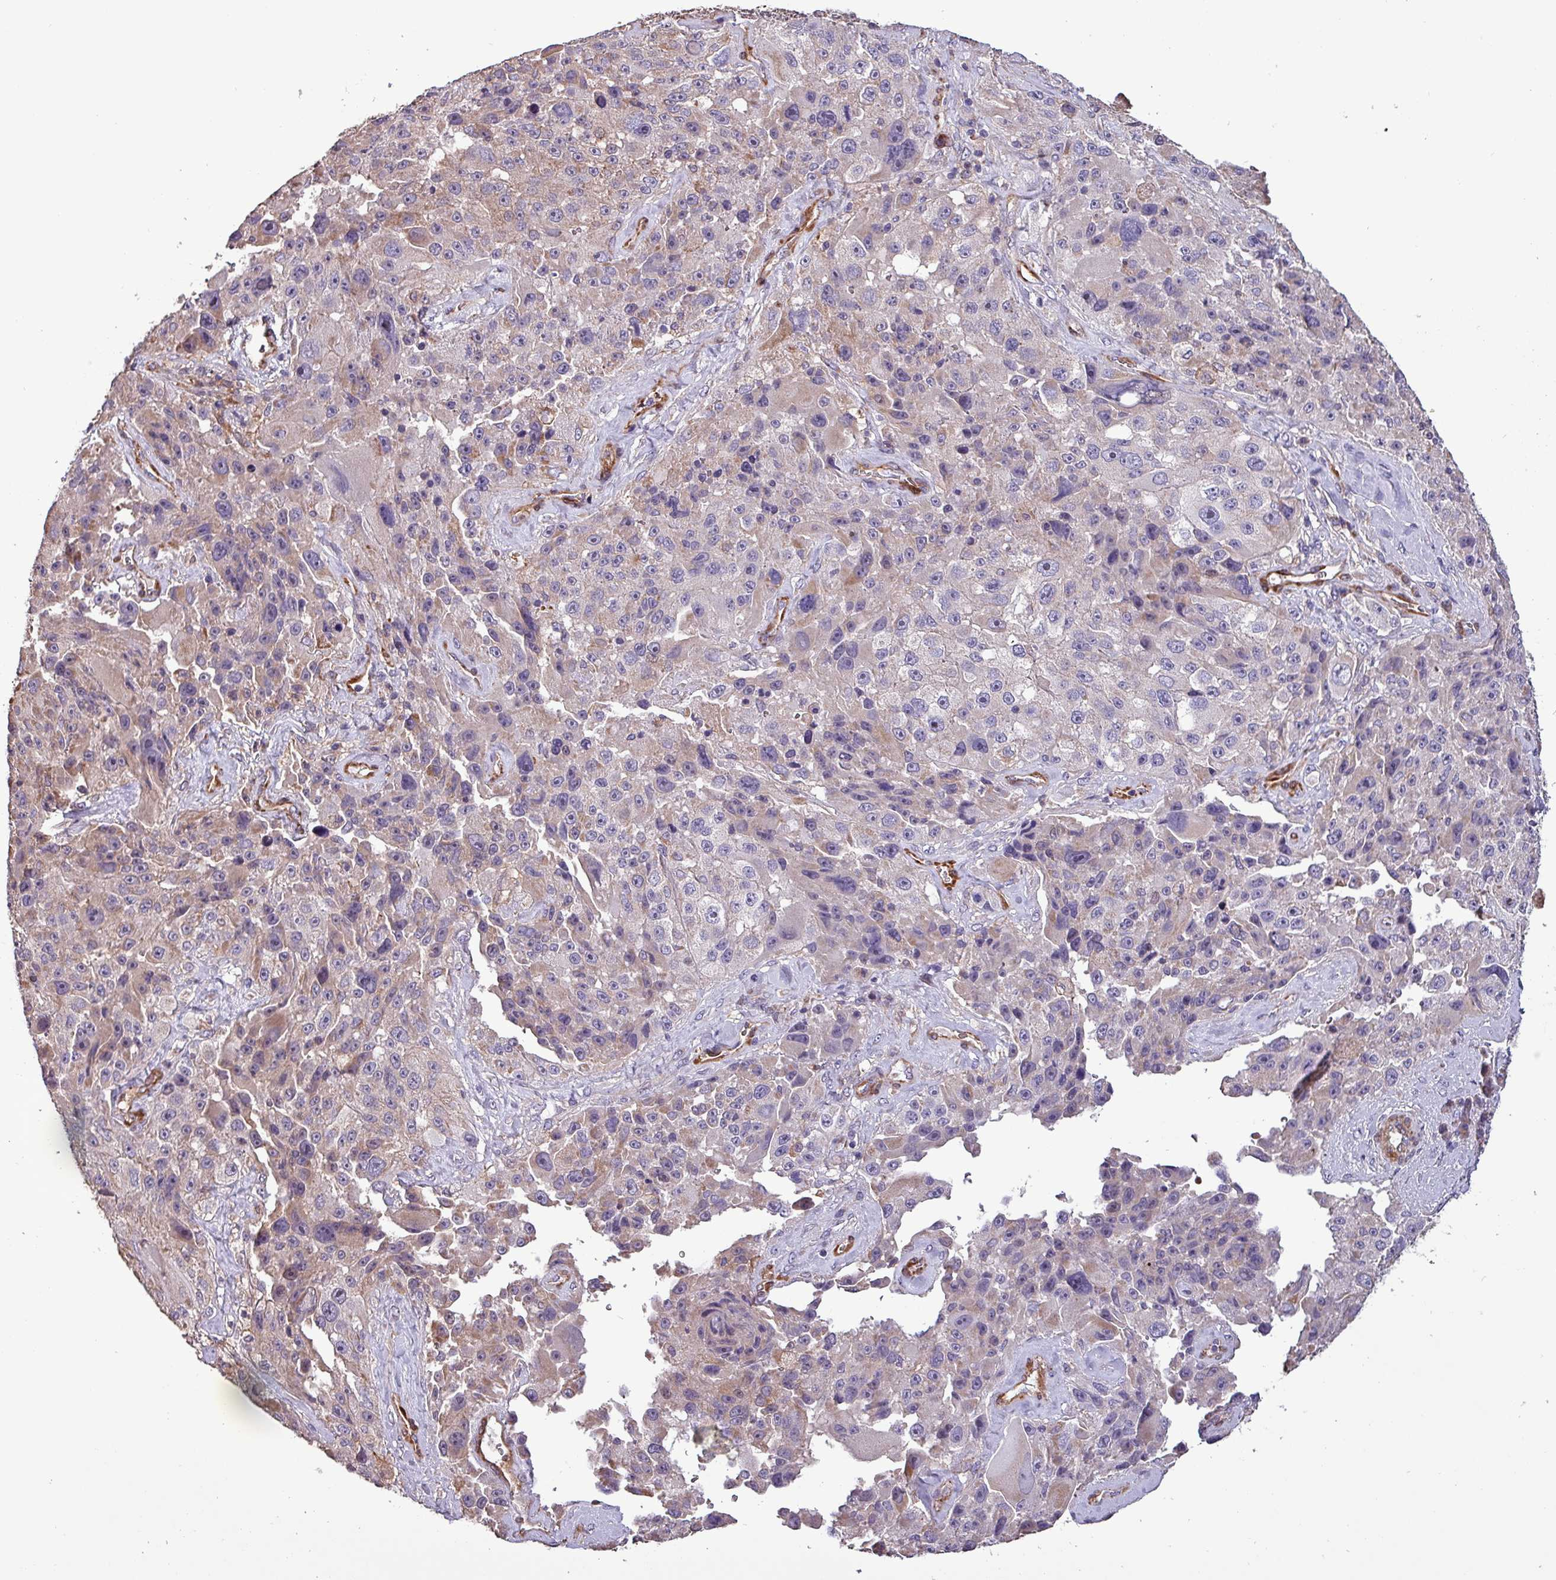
{"staining": {"intensity": "moderate", "quantity": "<25%", "location": "cytoplasmic/membranous"}, "tissue": "melanoma", "cell_type": "Tumor cells", "image_type": "cancer", "snomed": [{"axis": "morphology", "description": "Malignant melanoma, Metastatic site"}, {"axis": "topography", "description": "Lymph node"}], "caption": "A brown stain labels moderate cytoplasmic/membranous staining of a protein in malignant melanoma (metastatic site) tumor cells.", "gene": "SCIN", "patient": {"sex": "male", "age": 62}}